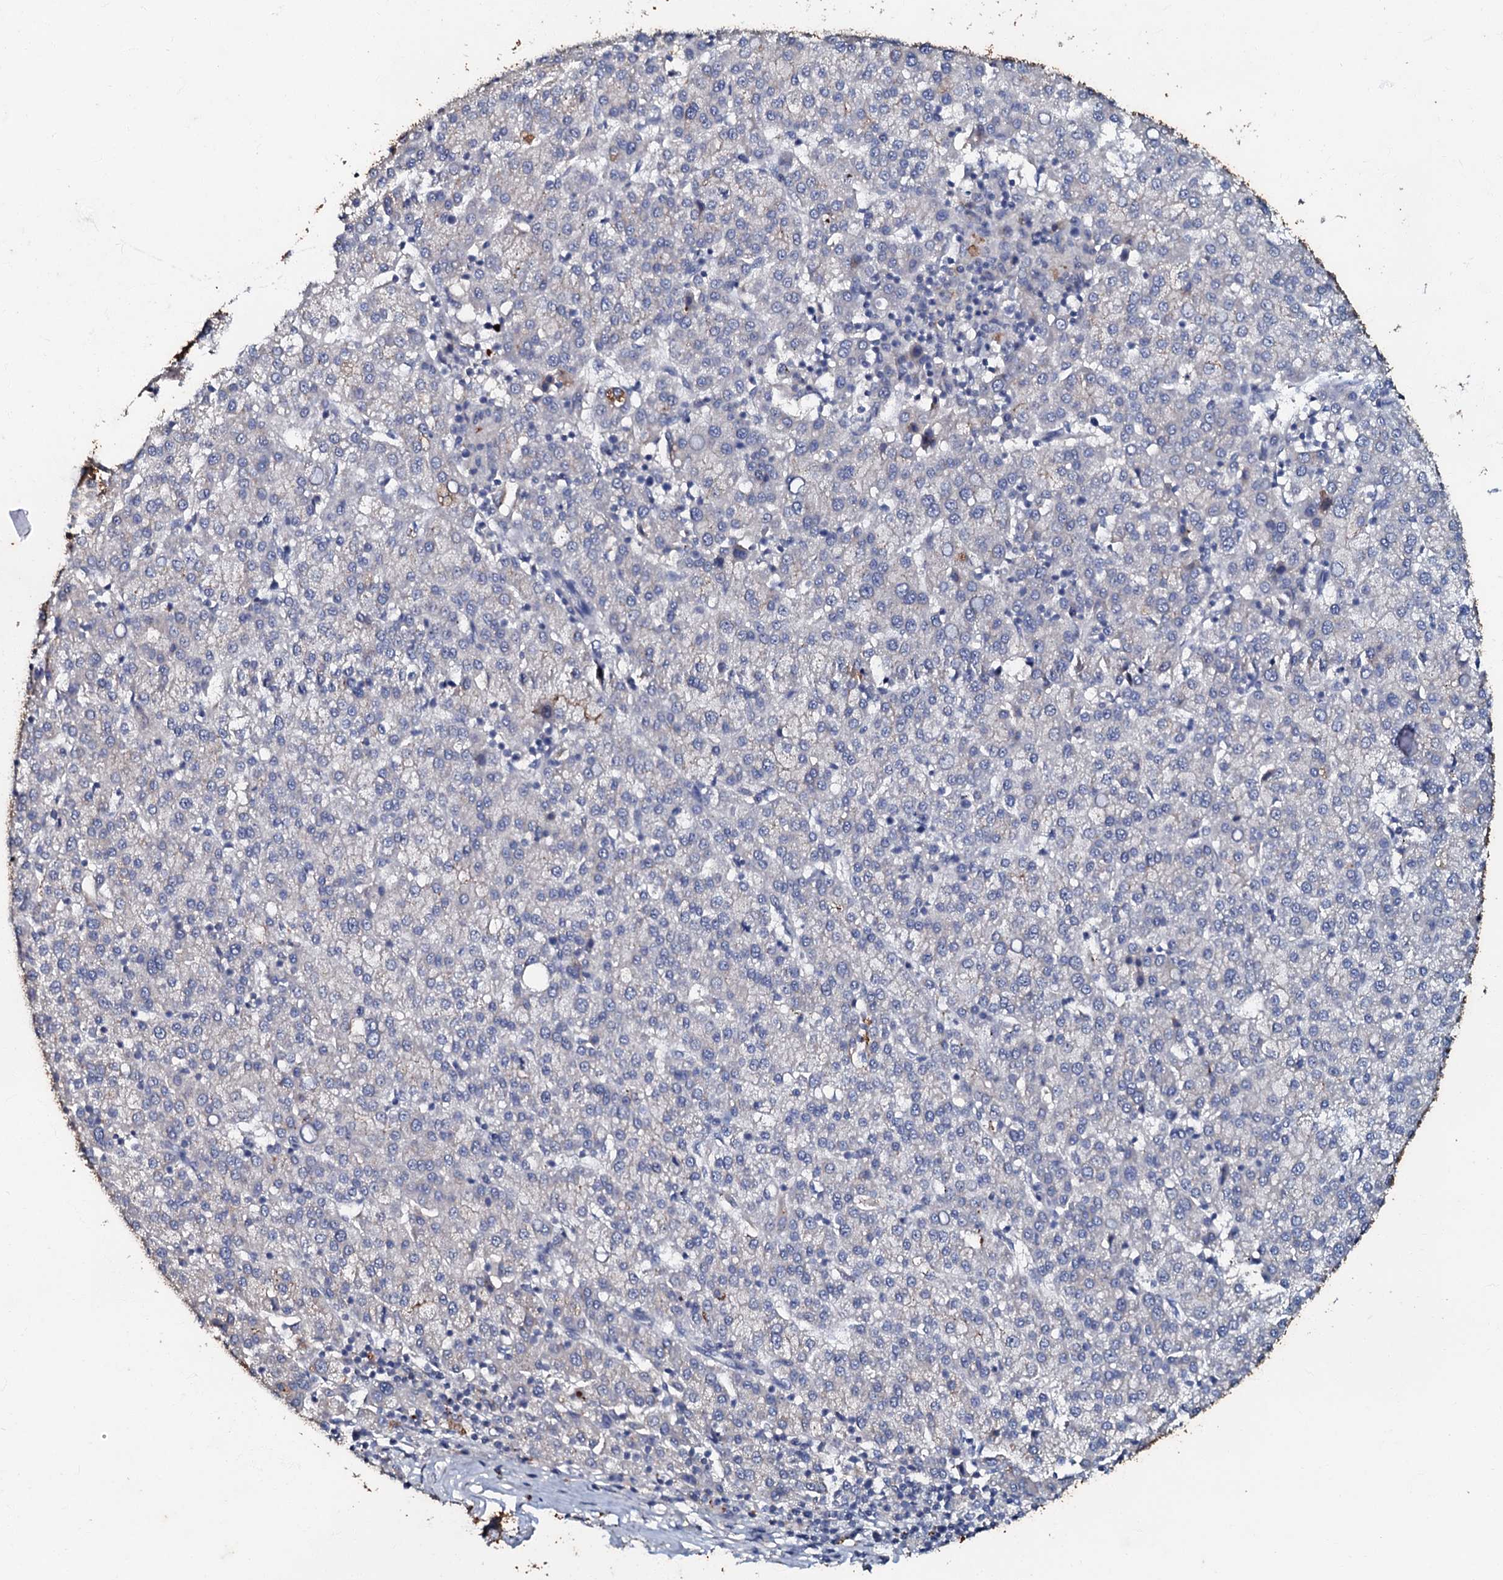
{"staining": {"intensity": "negative", "quantity": "none", "location": "none"}, "tissue": "liver cancer", "cell_type": "Tumor cells", "image_type": "cancer", "snomed": [{"axis": "morphology", "description": "Carcinoma, Hepatocellular, NOS"}, {"axis": "topography", "description": "Liver"}], "caption": "An IHC image of liver cancer is shown. There is no staining in tumor cells of liver cancer.", "gene": "MANSC4", "patient": {"sex": "female", "age": 58}}